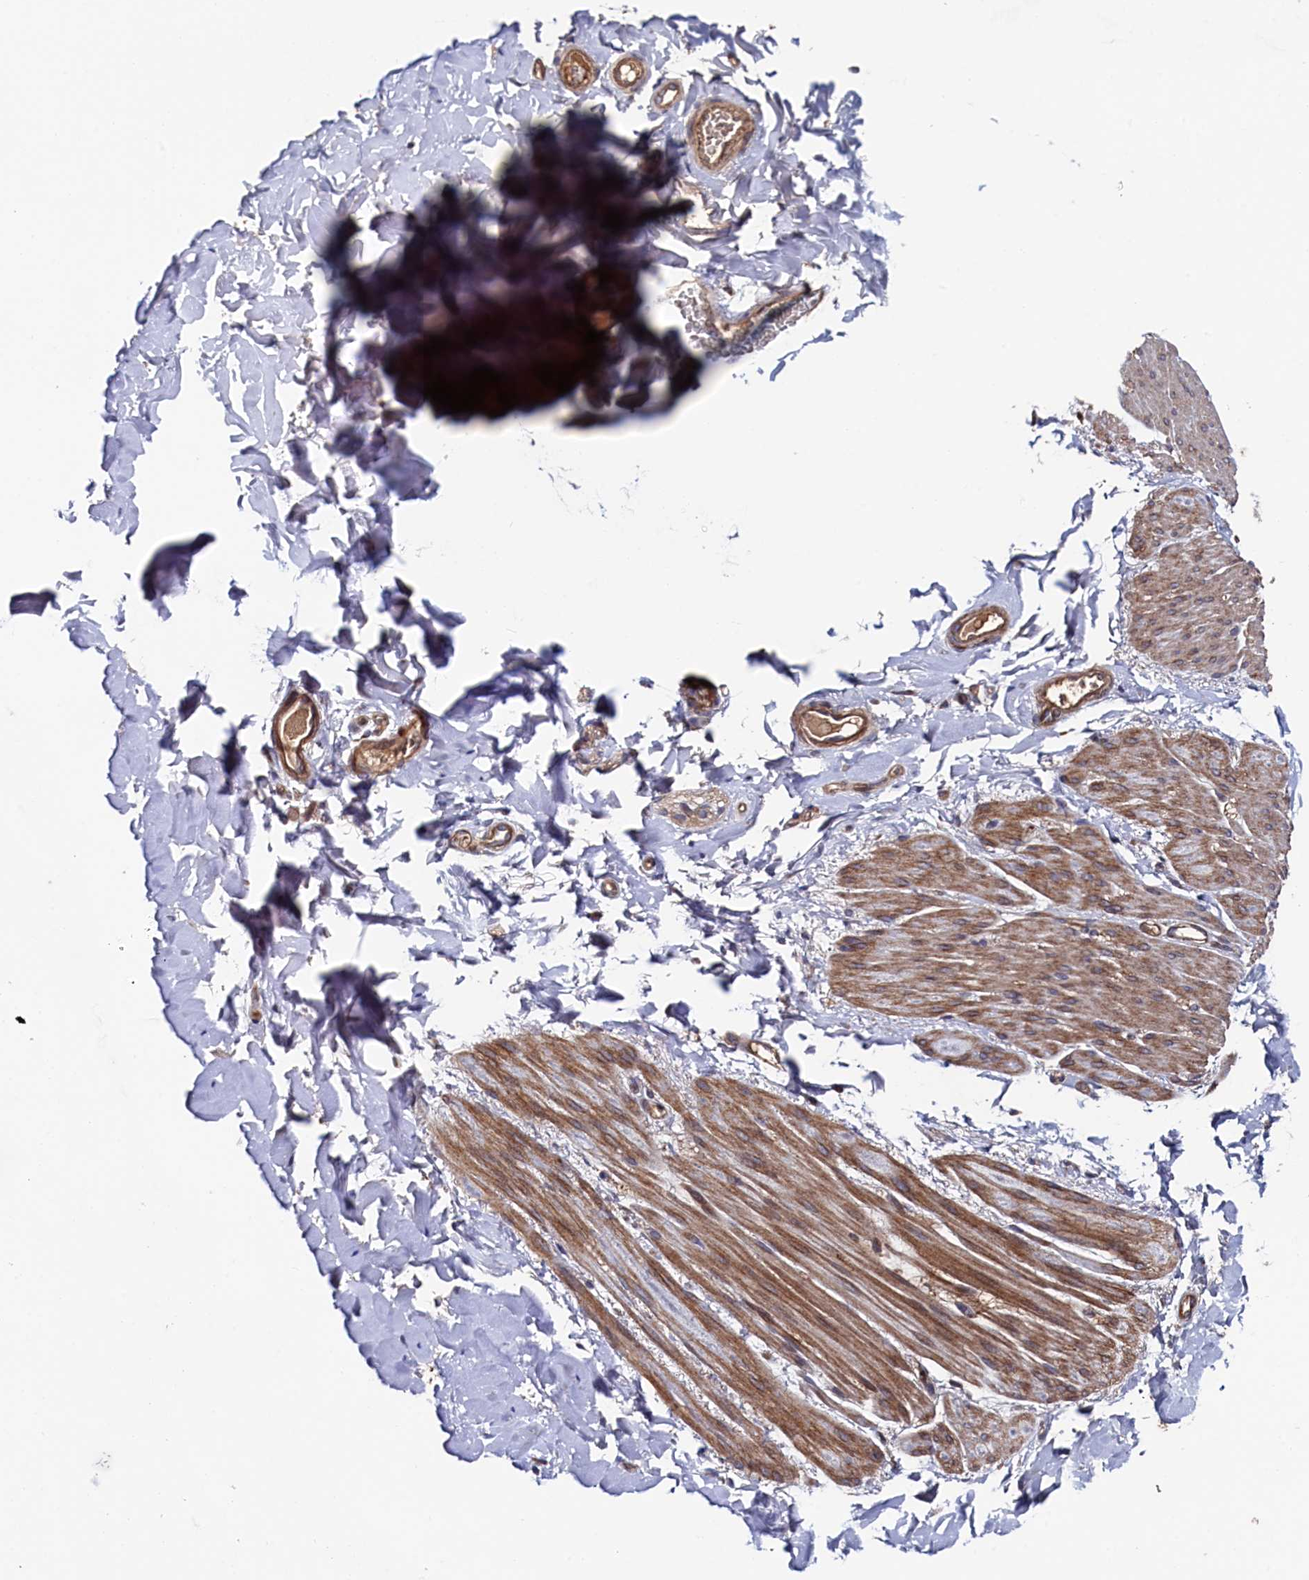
{"staining": {"intensity": "weak", "quantity": "25%-75%", "location": "cytoplasmic/membranous"}, "tissue": "soft tissue", "cell_type": "Chondrocytes", "image_type": "normal", "snomed": [{"axis": "morphology", "description": "Normal tissue, NOS"}, {"axis": "topography", "description": "Colon"}, {"axis": "topography", "description": "Peripheral nerve tissue"}], "caption": "Approximately 25%-75% of chondrocytes in normal human soft tissue display weak cytoplasmic/membranous protein expression as visualized by brown immunohistochemical staining.", "gene": "ZNF891", "patient": {"sex": "female", "age": 61}}